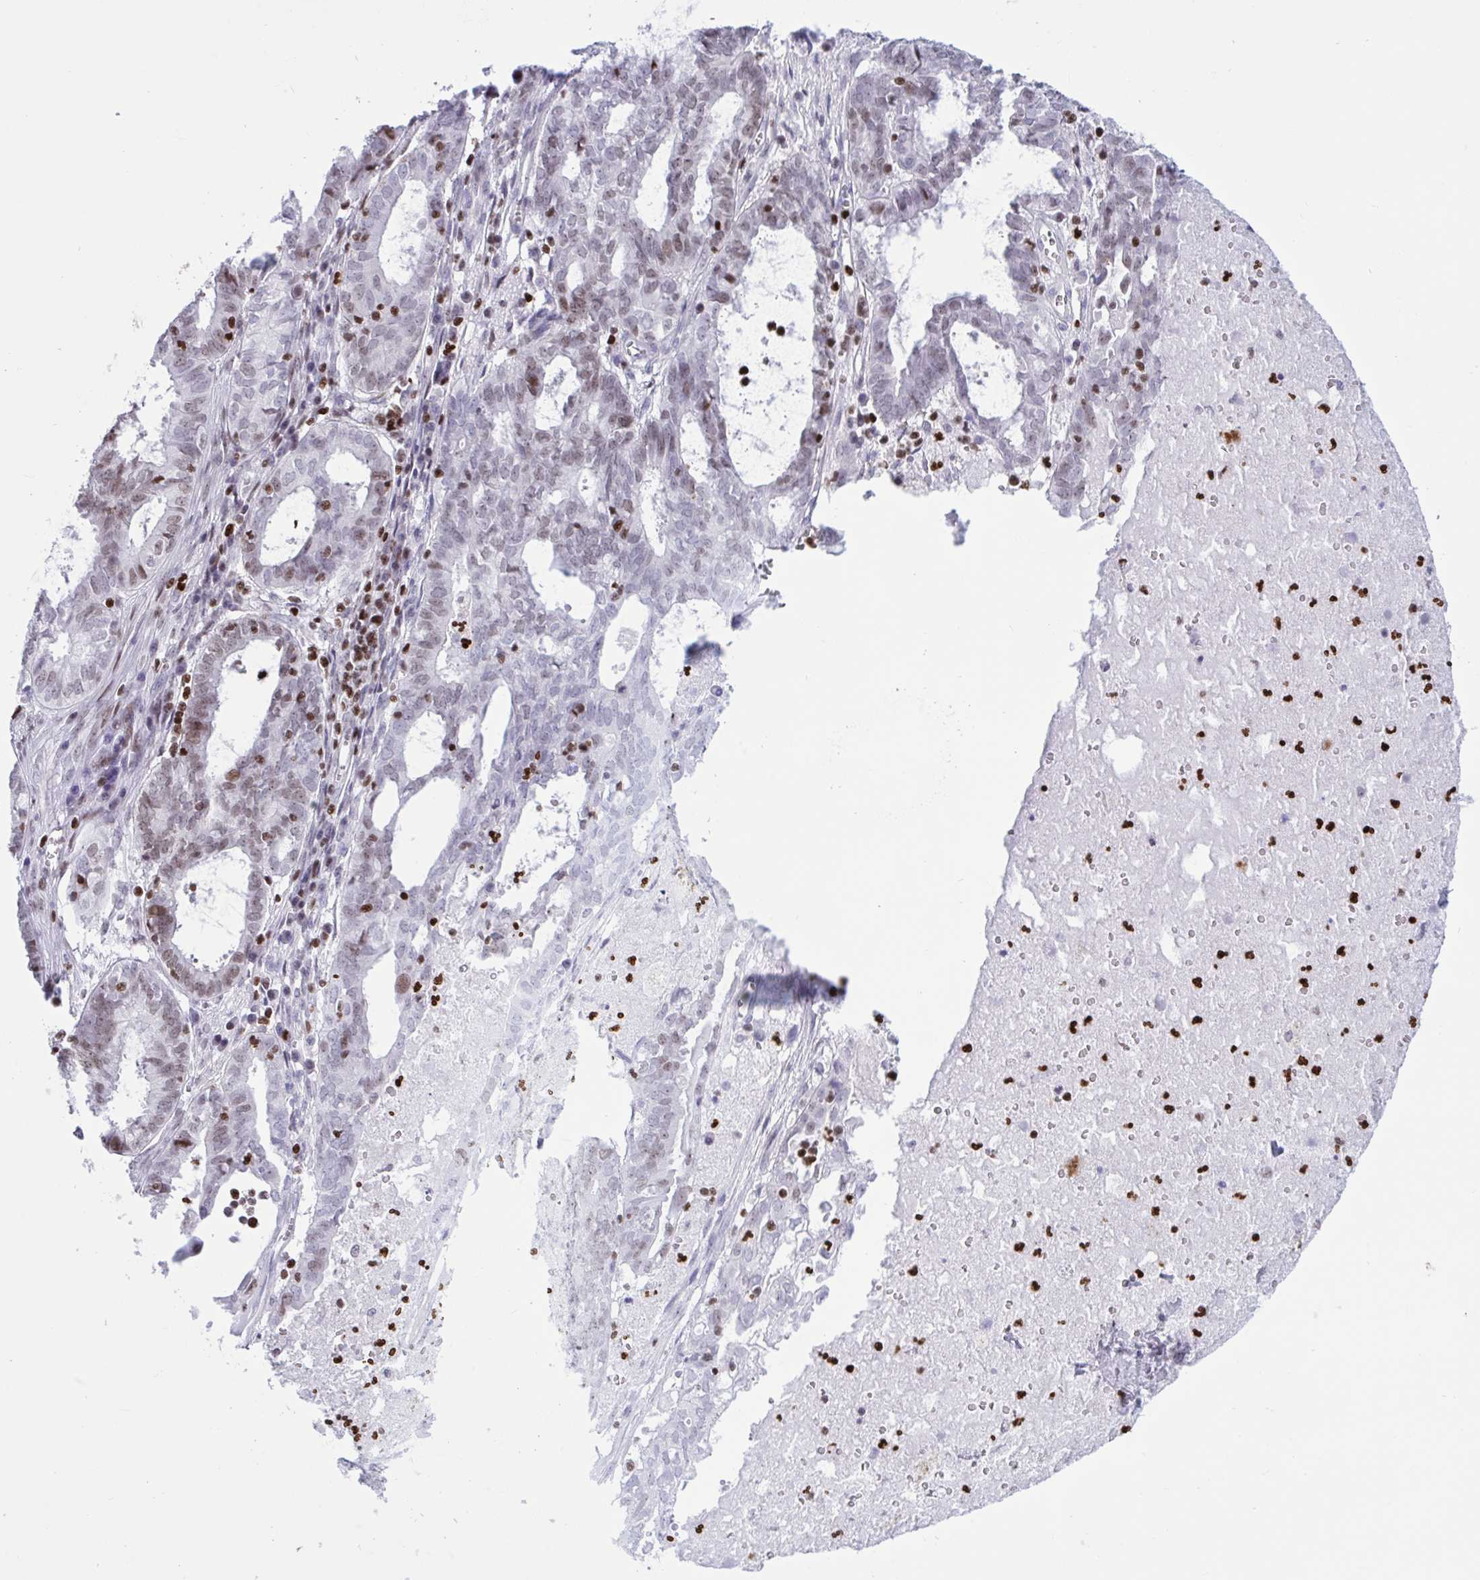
{"staining": {"intensity": "weak", "quantity": "25%-75%", "location": "nuclear"}, "tissue": "ovarian cancer", "cell_type": "Tumor cells", "image_type": "cancer", "snomed": [{"axis": "morphology", "description": "Carcinoma, endometroid"}, {"axis": "topography", "description": "Ovary"}], "caption": "Immunohistochemistry (IHC) photomicrograph of ovarian cancer (endometroid carcinoma) stained for a protein (brown), which demonstrates low levels of weak nuclear expression in about 25%-75% of tumor cells.", "gene": "HMGB2", "patient": {"sex": "female", "age": 64}}